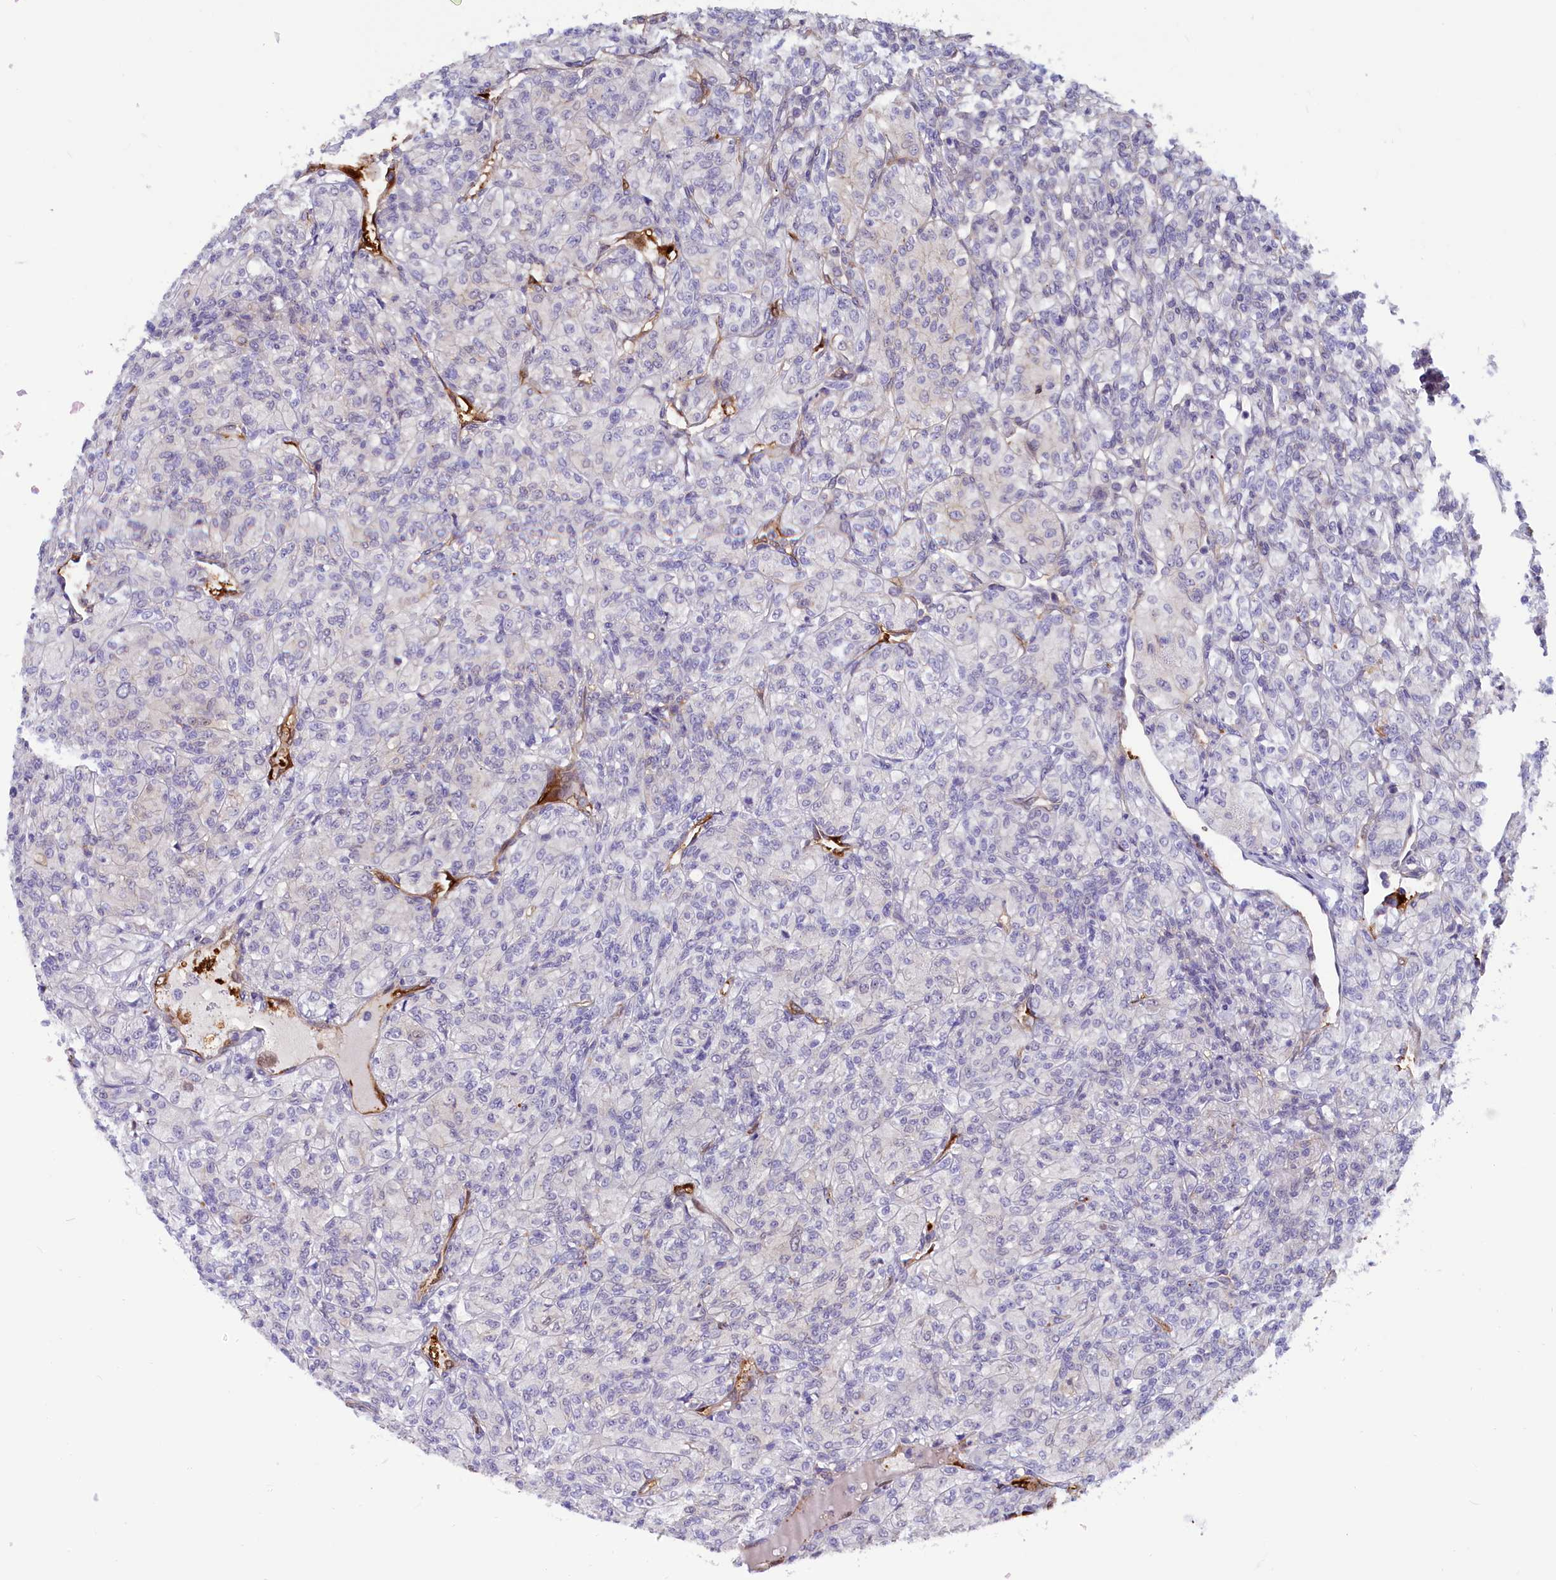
{"staining": {"intensity": "negative", "quantity": "none", "location": "none"}, "tissue": "renal cancer", "cell_type": "Tumor cells", "image_type": "cancer", "snomed": [{"axis": "morphology", "description": "Adenocarcinoma, NOS"}, {"axis": "topography", "description": "Kidney"}], "caption": "Renal cancer (adenocarcinoma) was stained to show a protein in brown. There is no significant expression in tumor cells.", "gene": "ABCC12", "patient": {"sex": "male", "age": 77}}